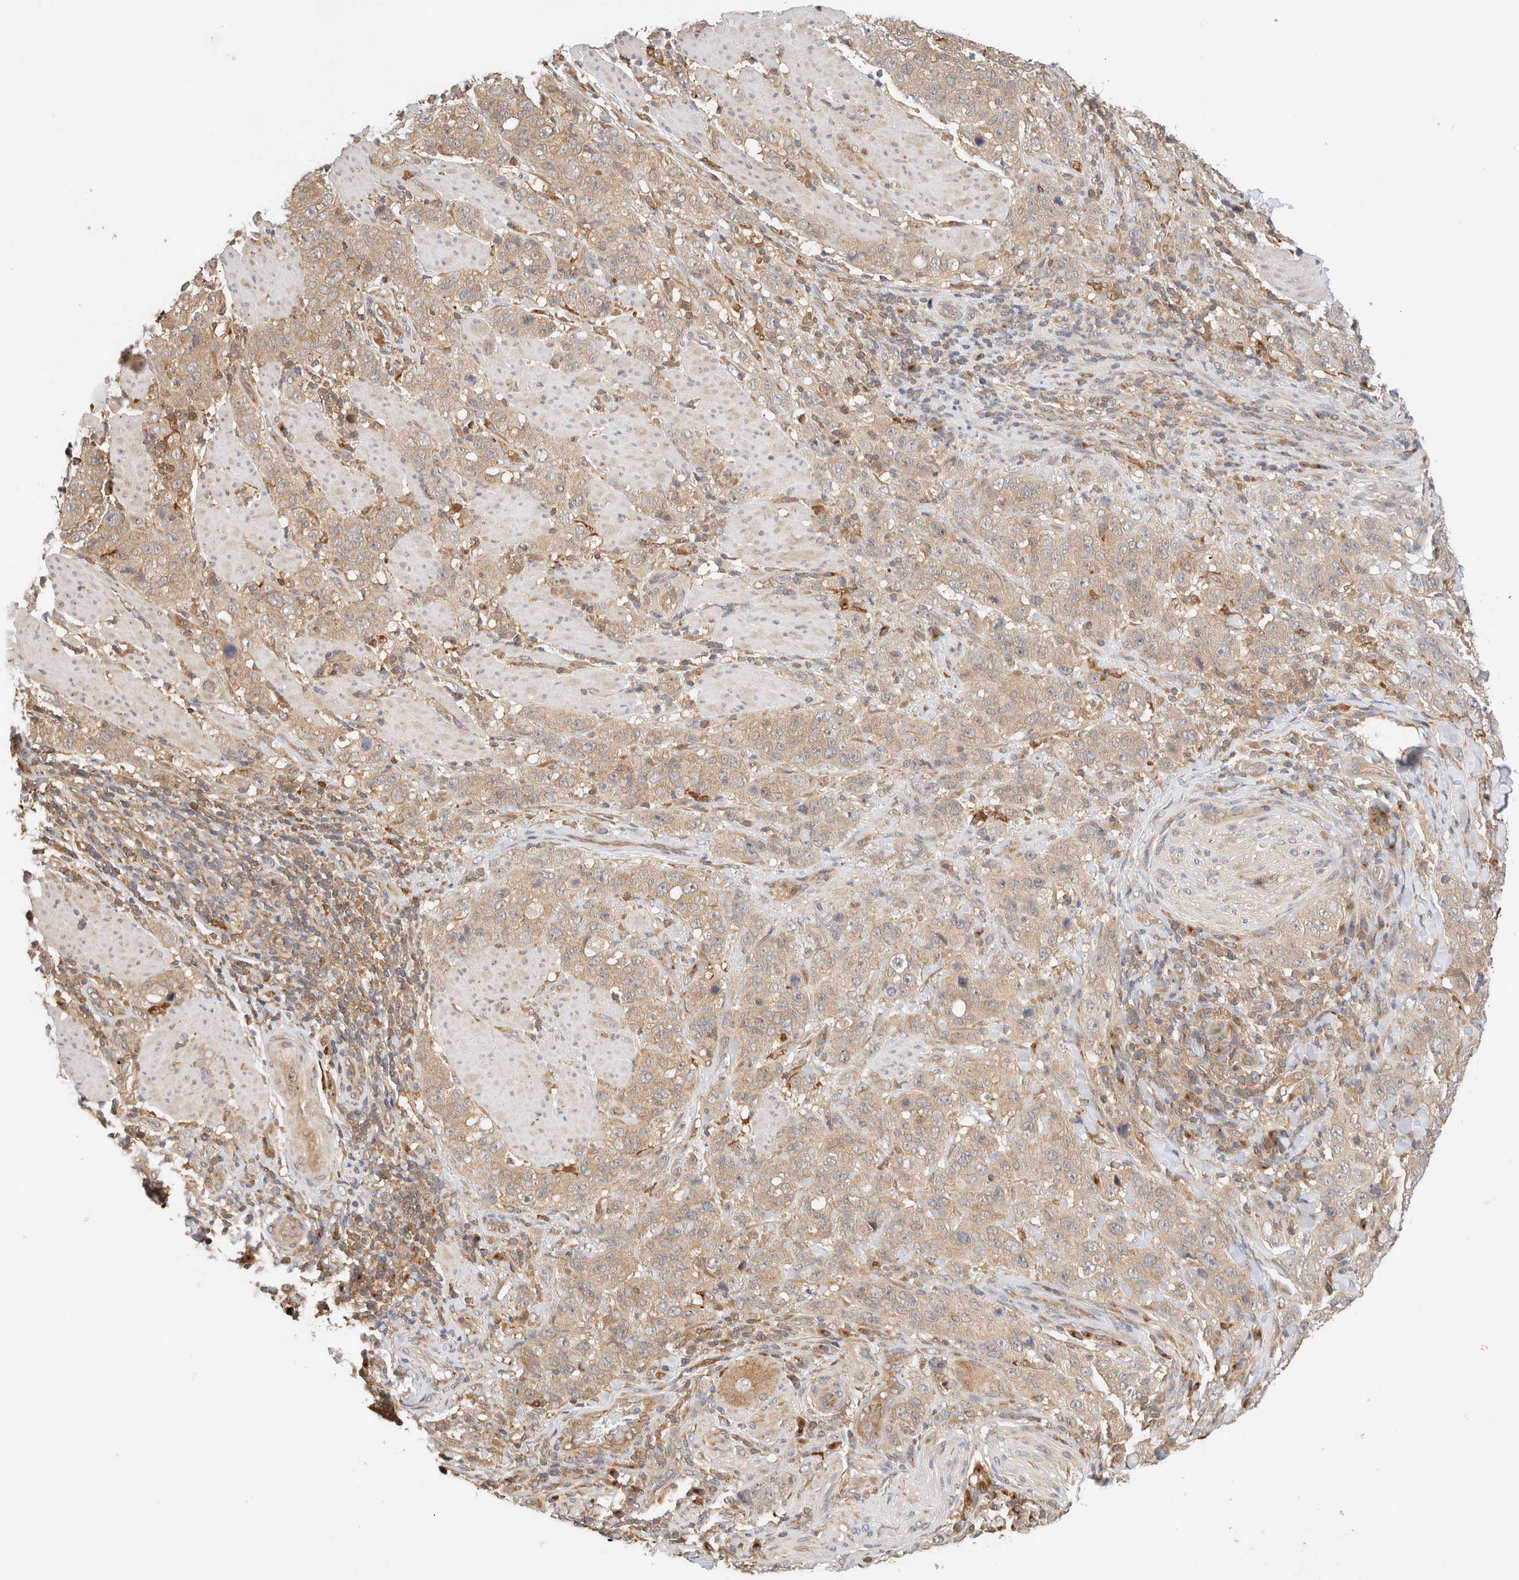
{"staining": {"intensity": "weak", "quantity": ">75%", "location": "cytoplasmic/membranous"}, "tissue": "stomach cancer", "cell_type": "Tumor cells", "image_type": "cancer", "snomed": [{"axis": "morphology", "description": "Adenocarcinoma, NOS"}, {"axis": "topography", "description": "Stomach"}], "caption": "High-power microscopy captured an immunohistochemistry (IHC) photomicrograph of adenocarcinoma (stomach), revealing weak cytoplasmic/membranous staining in approximately >75% of tumor cells.", "gene": "RABEP1", "patient": {"sex": "male", "age": 48}}